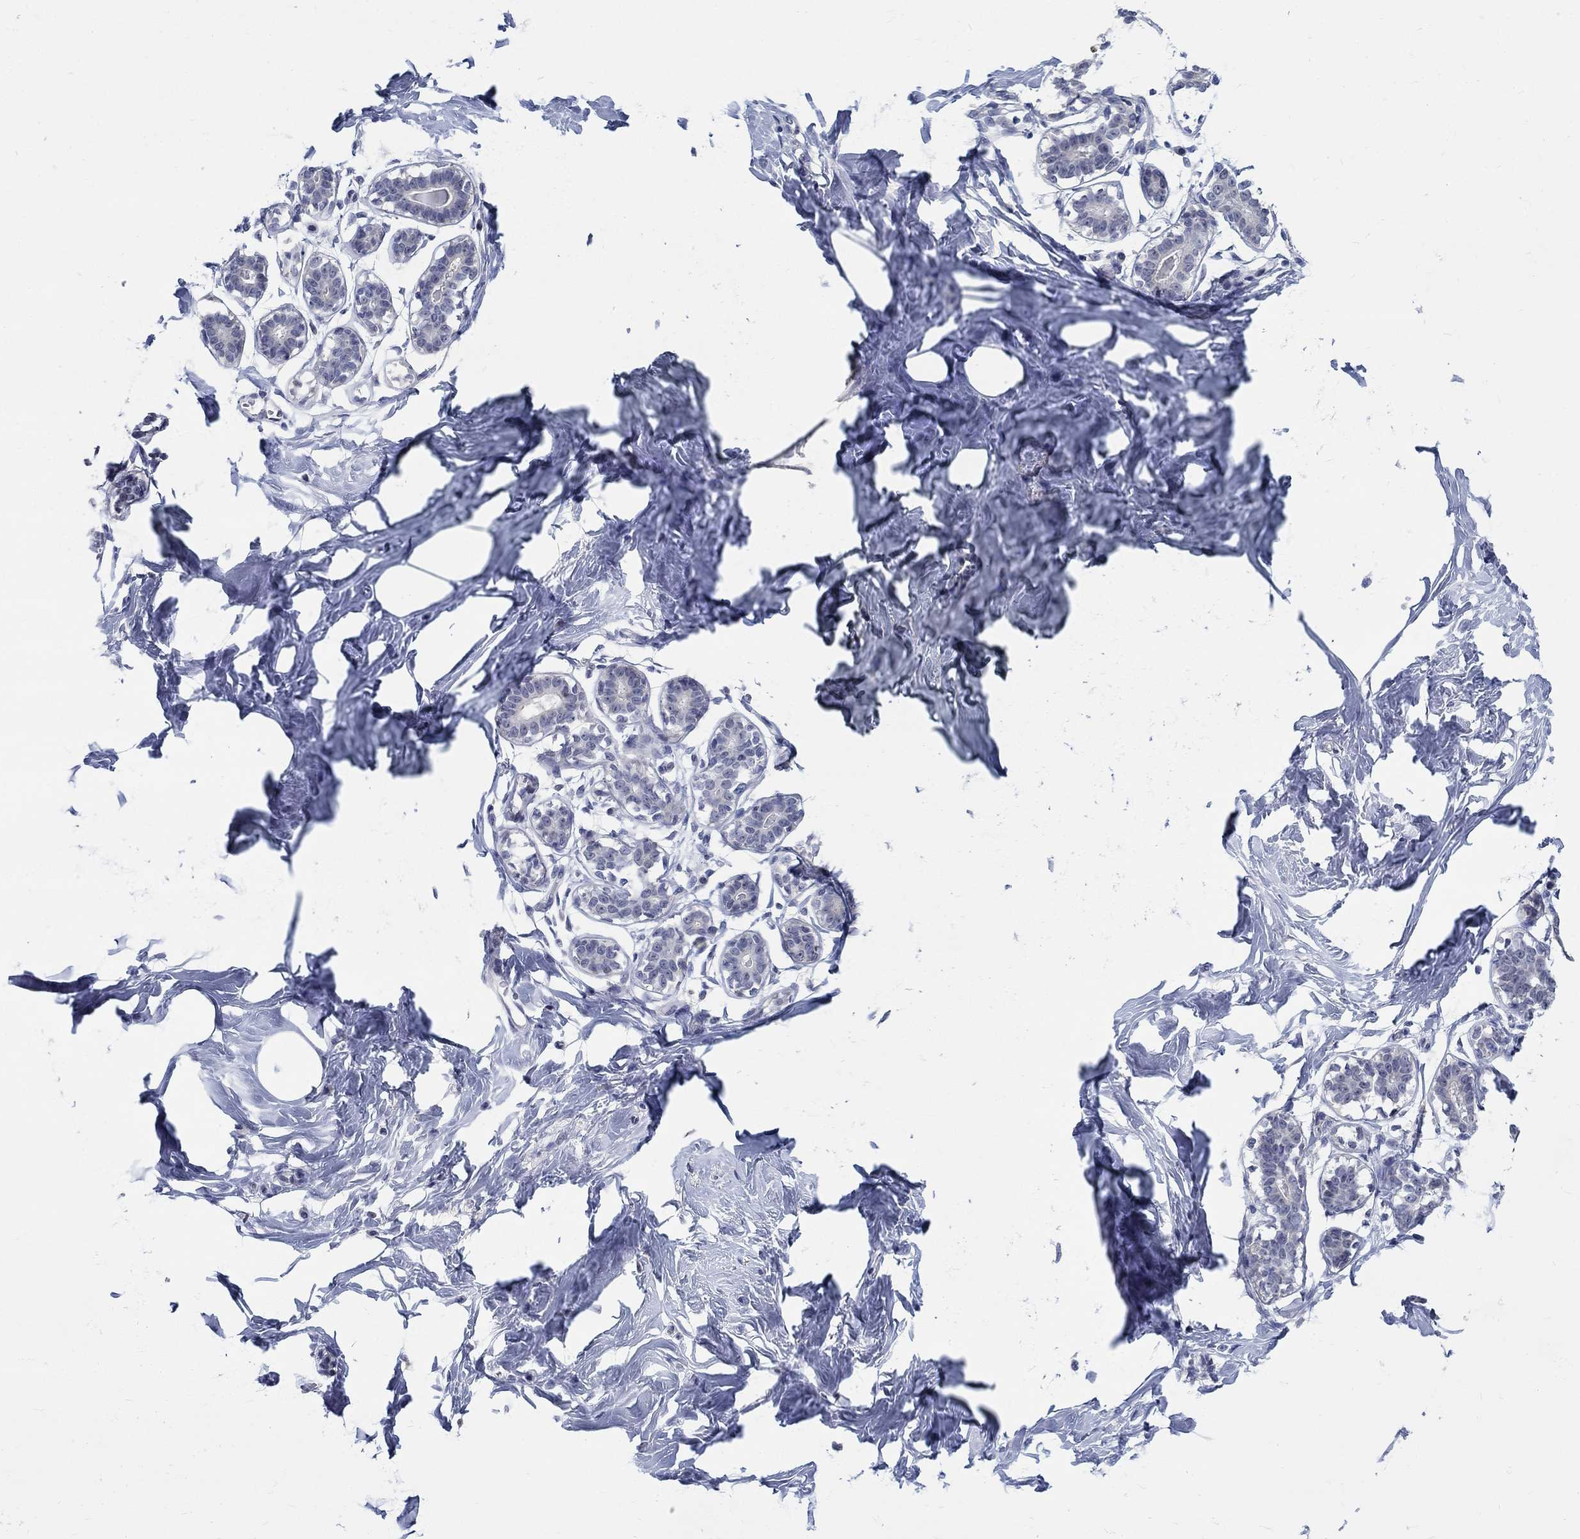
{"staining": {"intensity": "negative", "quantity": "none", "location": "none"}, "tissue": "breast", "cell_type": "Adipocytes", "image_type": "normal", "snomed": [{"axis": "morphology", "description": "Normal tissue, NOS"}, {"axis": "morphology", "description": "Lobular carcinoma, in situ"}, {"axis": "topography", "description": "Breast"}], "caption": "Human breast stained for a protein using immunohistochemistry shows no positivity in adipocytes.", "gene": "SMIM18", "patient": {"sex": "female", "age": 35}}